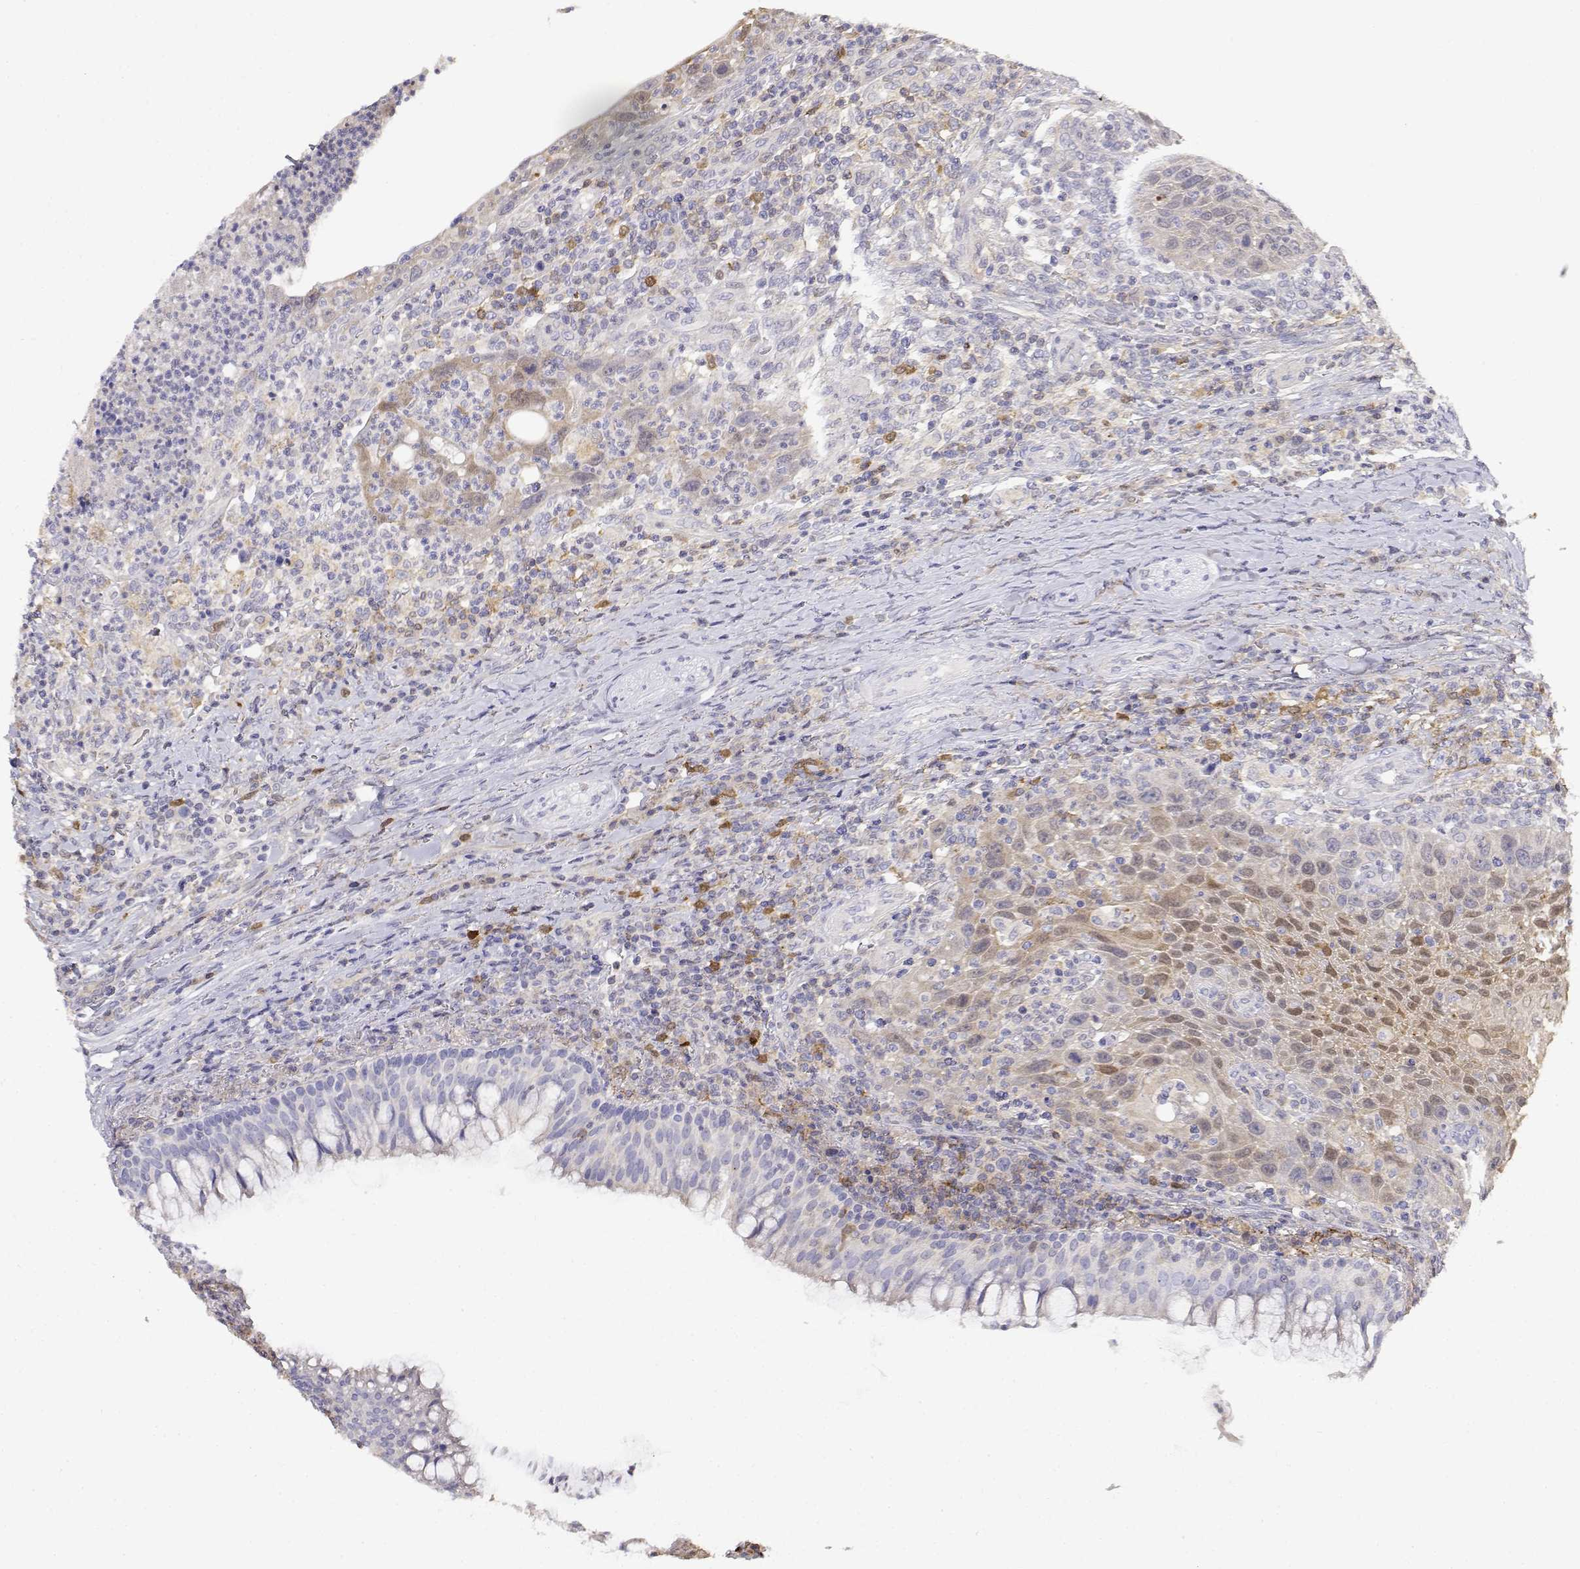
{"staining": {"intensity": "weak", "quantity": "25%-75%", "location": "cytoplasmic/membranous"}, "tissue": "head and neck cancer", "cell_type": "Tumor cells", "image_type": "cancer", "snomed": [{"axis": "morphology", "description": "Squamous cell carcinoma, NOS"}, {"axis": "topography", "description": "Head-Neck"}], "caption": "An image of human head and neck cancer (squamous cell carcinoma) stained for a protein reveals weak cytoplasmic/membranous brown staining in tumor cells. The staining was performed using DAB (3,3'-diaminobenzidine), with brown indicating positive protein expression. Nuclei are stained blue with hematoxylin.", "gene": "ADA", "patient": {"sex": "male", "age": 69}}